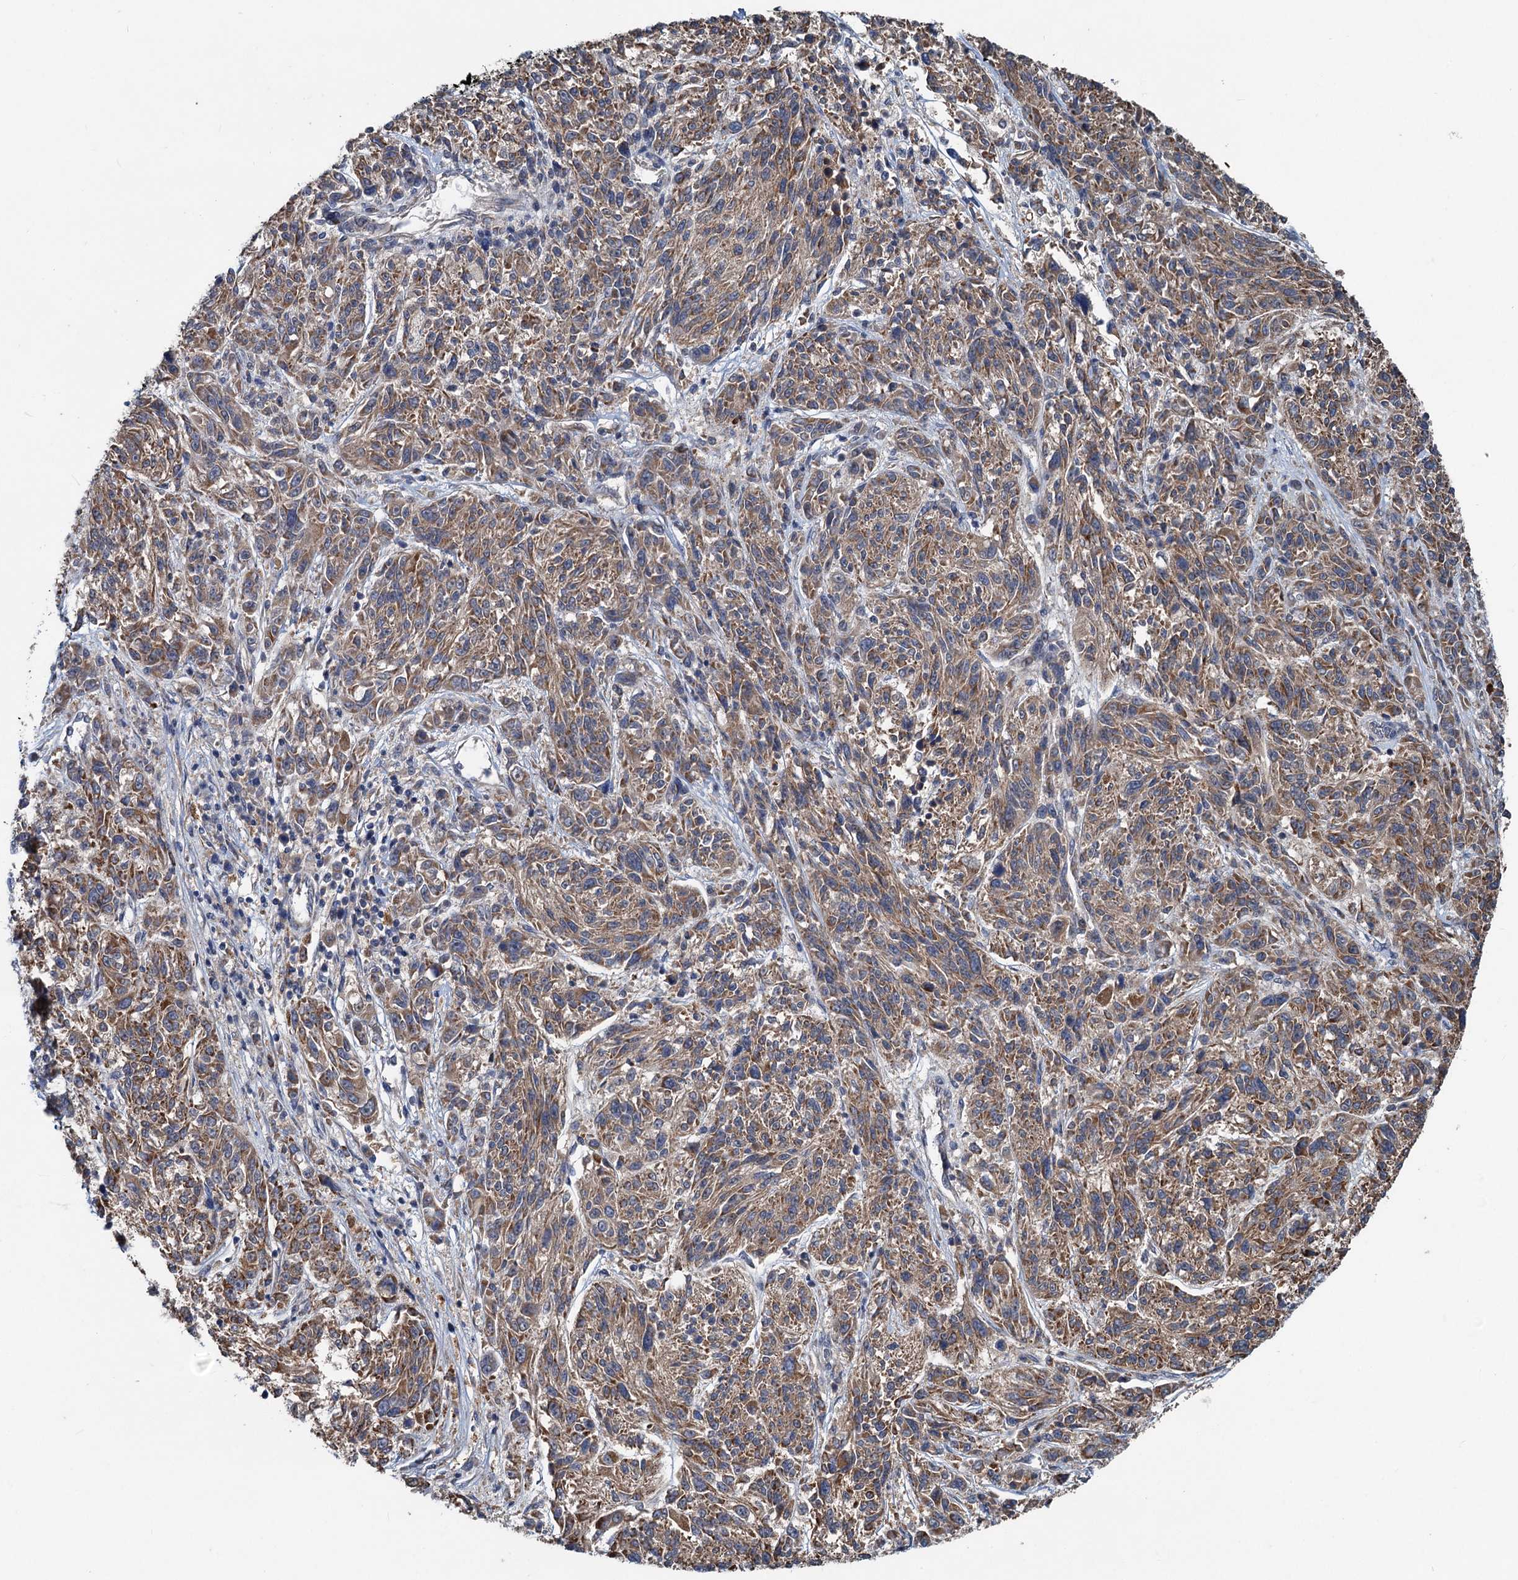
{"staining": {"intensity": "moderate", "quantity": ">75%", "location": "cytoplasmic/membranous"}, "tissue": "melanoma", "cell_type": "Tumor cells", "image_type": "cancer", "snomed": [{"axis": "morphology", "description": "Malignant melanoma, NOS"}, {"axis": "topography", "description": "Skin"}], "caption": "Human melanoma stained for a protein (brown) reveals moderate cytoplasmic/membranous positive staining in approximately >75% of tumor cells.", "gene": "OTUB1", "patient": {"sex": "male", "age": 53}}